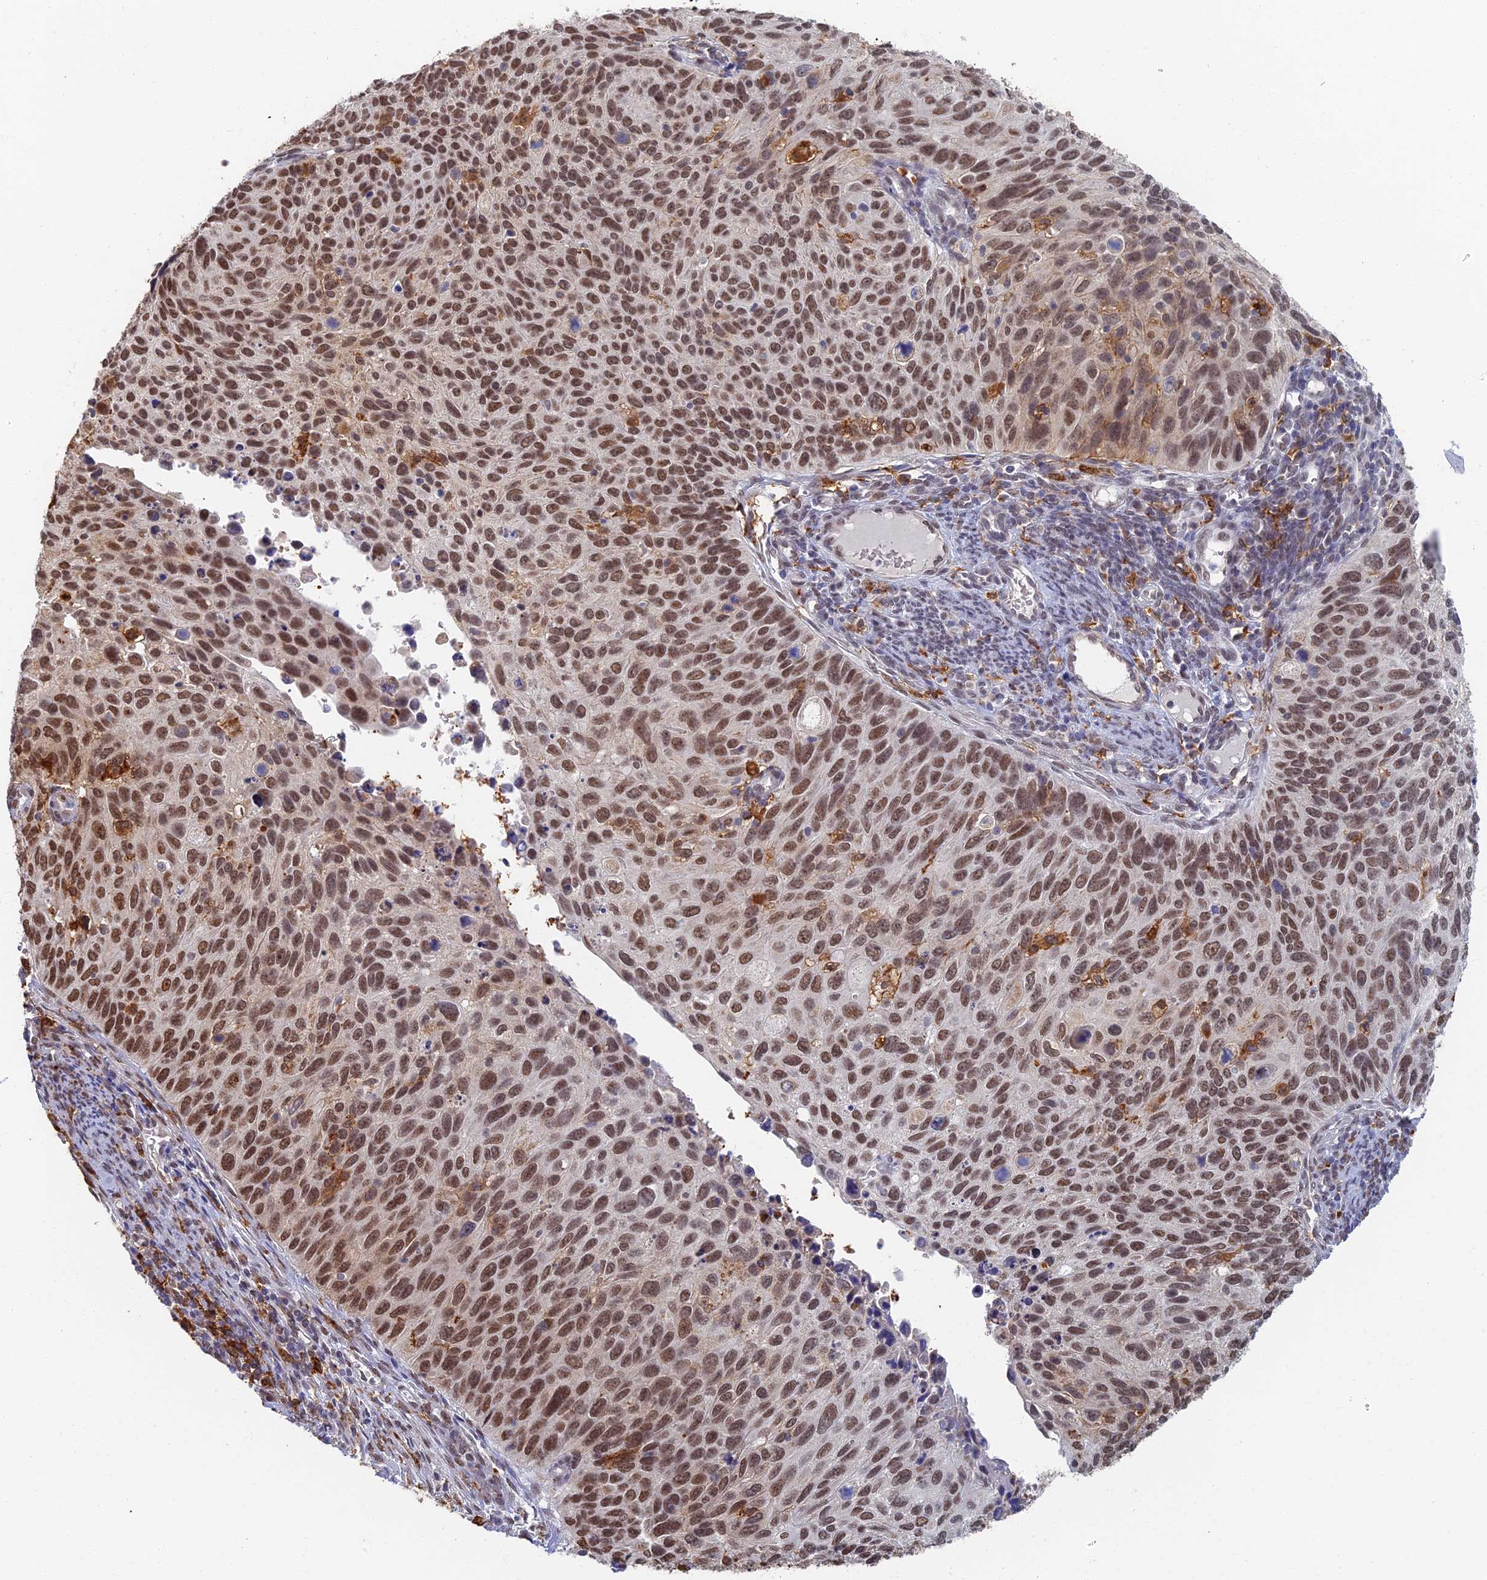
{"staining": {"intensity": "moderate", "quantity": ">75%", "location": "nuclear"}, "tissue": "cervical cancer", "cell_type": "Tumor cells", "image_type": "cancer", "snomed": [{"axis": "morphology", "description": "Squamous cell carcinoma, NOS"}, {"axis": "topography", "description": "Cervix"}], "caption": "Human cervical cancer (squamous cell carcinoma) stained for a protein (brown) demonstrates moderate nuclear positive positivity in about >75% of tumor cells.", "gene": "GPATCH1", "patient": {"sex": "female", "age": 70}}